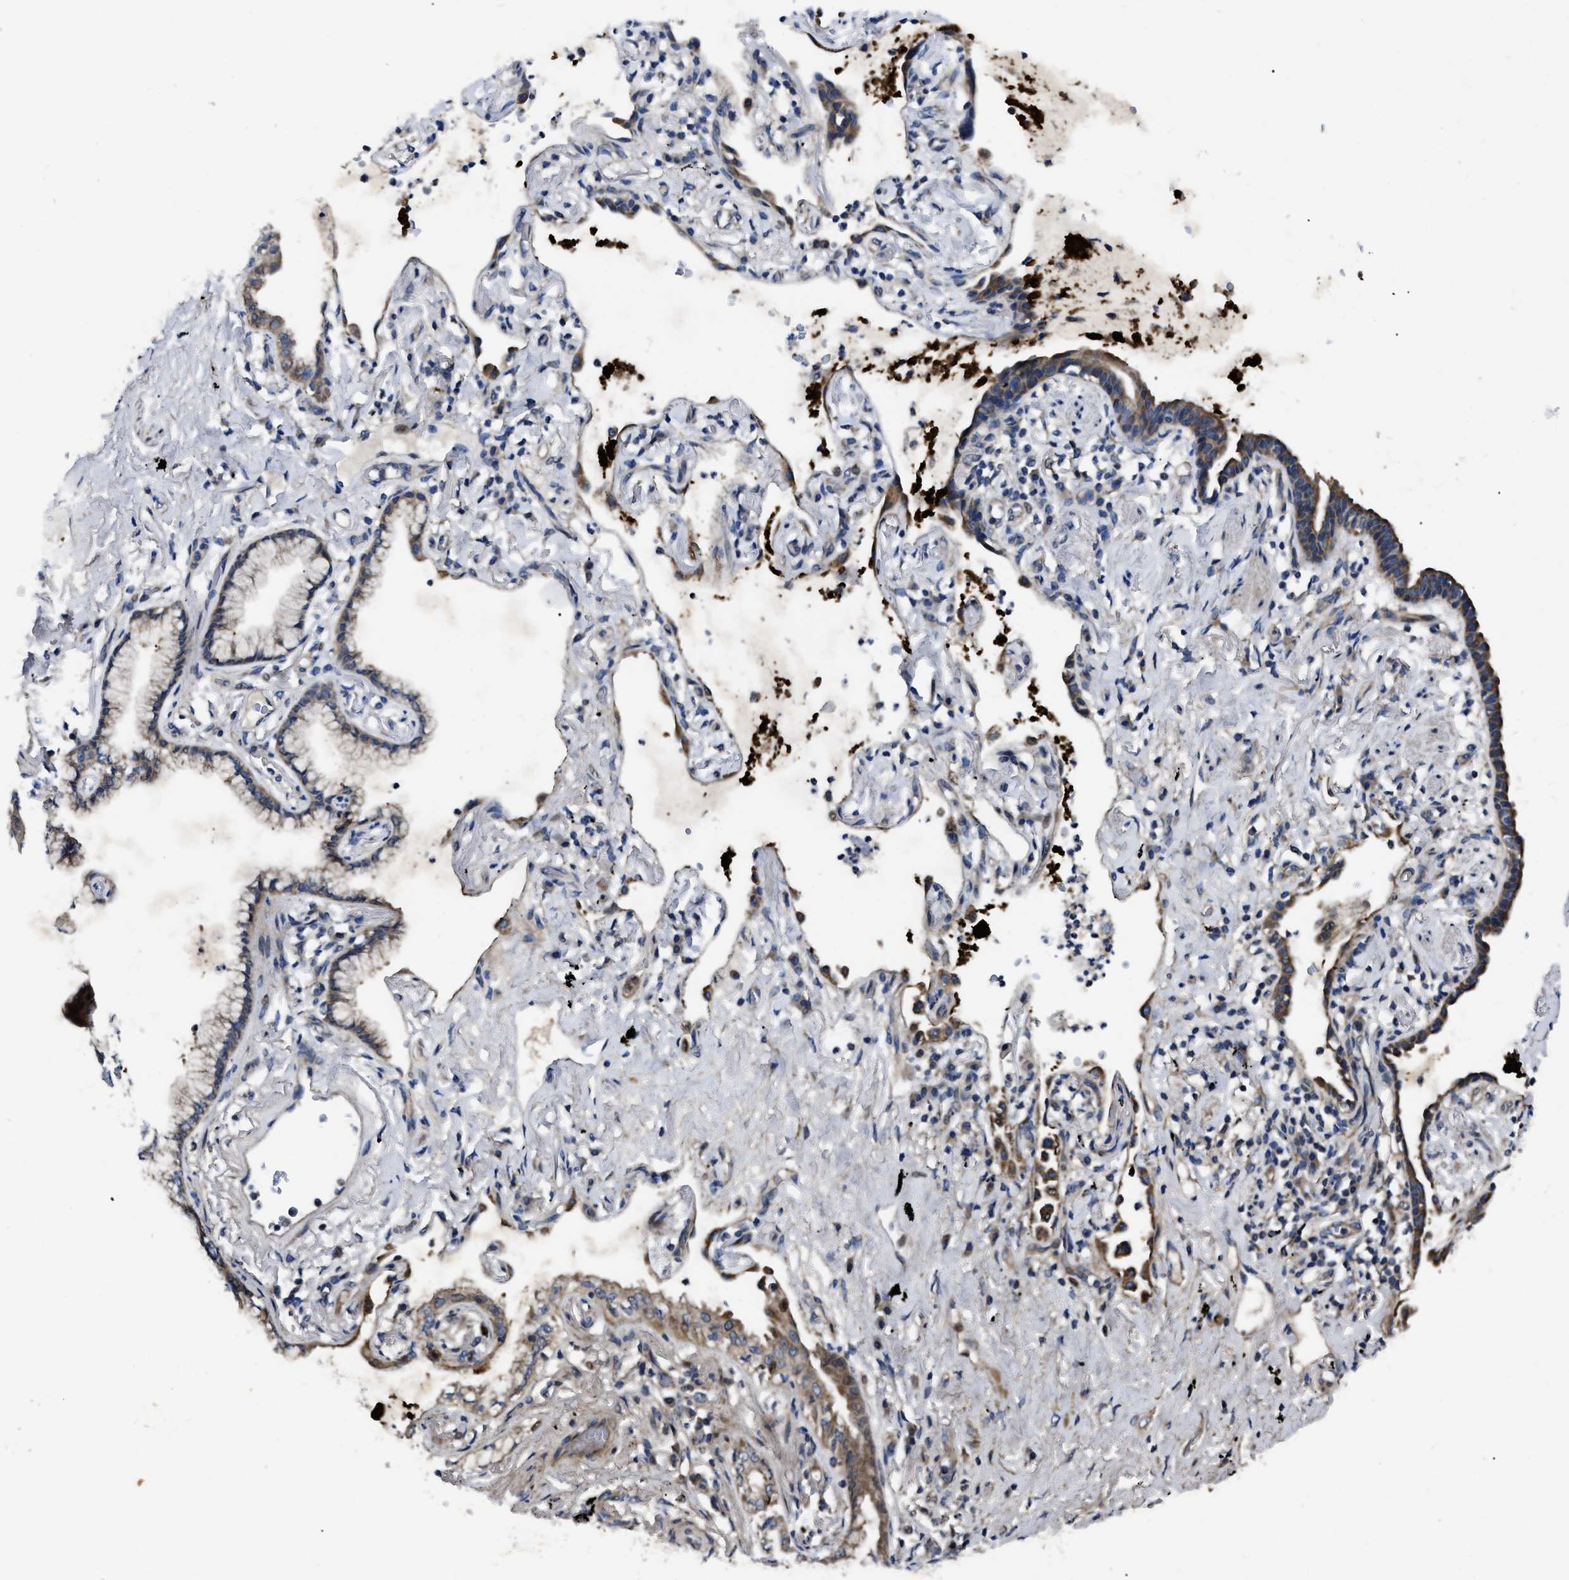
{"staining": {"intensity": "moderate", "quantity": ">75%", "location": "cytoplasmic/membranous"}, "tissue": "lung cancer", "cell_type": "Tumor cells", "image_type": "cancer", "snomed": [{"axis": "morphology", "description": "Normal tissue, NOS"}, {"axis": "morphology", "description": "Adenocarcinoma, NOS"}, {"axis": "topography", "description": "Bronchus"}, {"axis": "topography", "description": "Lung"}], "caption": "Immunohistochemical staining of lung adenocarcinoma reveals medium levels of moderate cytoplasmic/membranous protein staining in approximately >75% of tumor cells.", "gene": "GET4", "patient": {"sex": "female", "age": 70}}